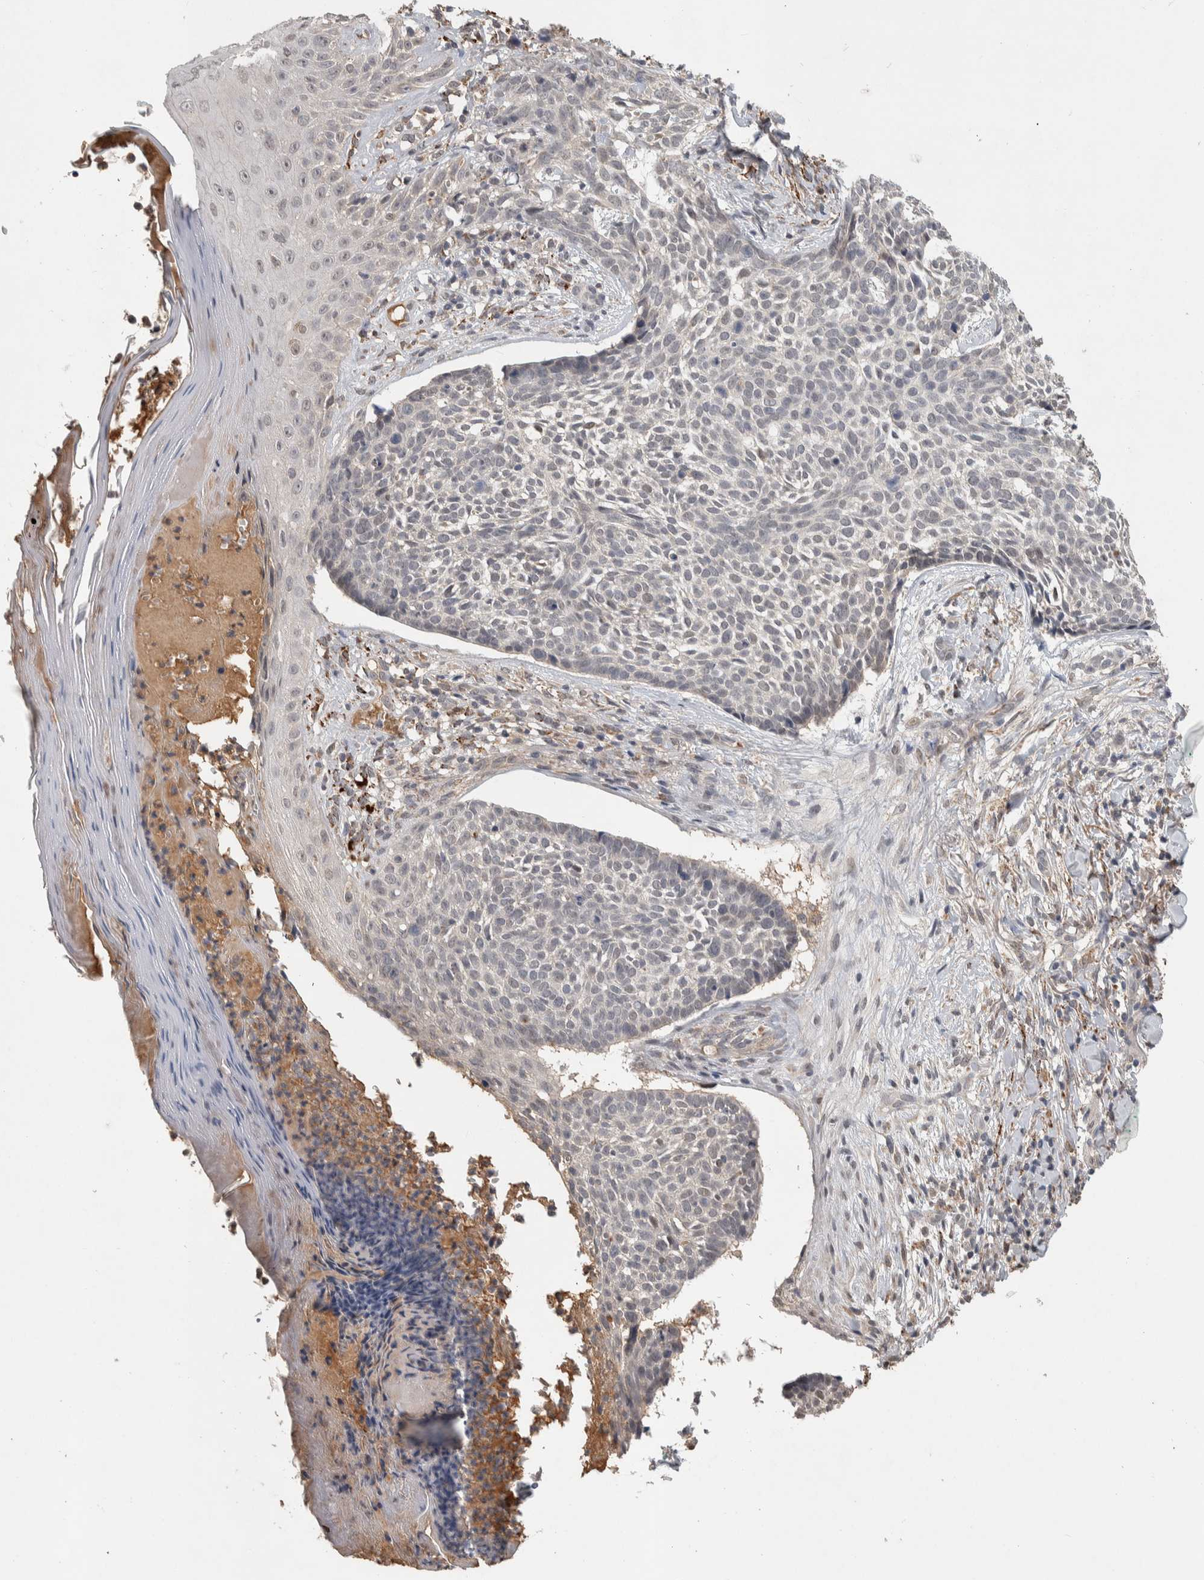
{"staining": {"intensity": "negative", "quantity": "none", "location": "none"}, "tissue": "skin cancer", "cell_type": "Tumor cells", "image_type": "cancer", "snomed": [{"axis": "morphology", "description": "Normal tissue, NOS"}, {"axis": "morphology", "description": "Basal cell carcinoma"}, {"axis": "topography", "description": "Skin"}], "caption": "A photomicrograph of human basal cell carcinoma (skin) is negative for staining in tumor cells.", "gene": "CHRM3", "patient": {"sex": "male", "age": 67}}